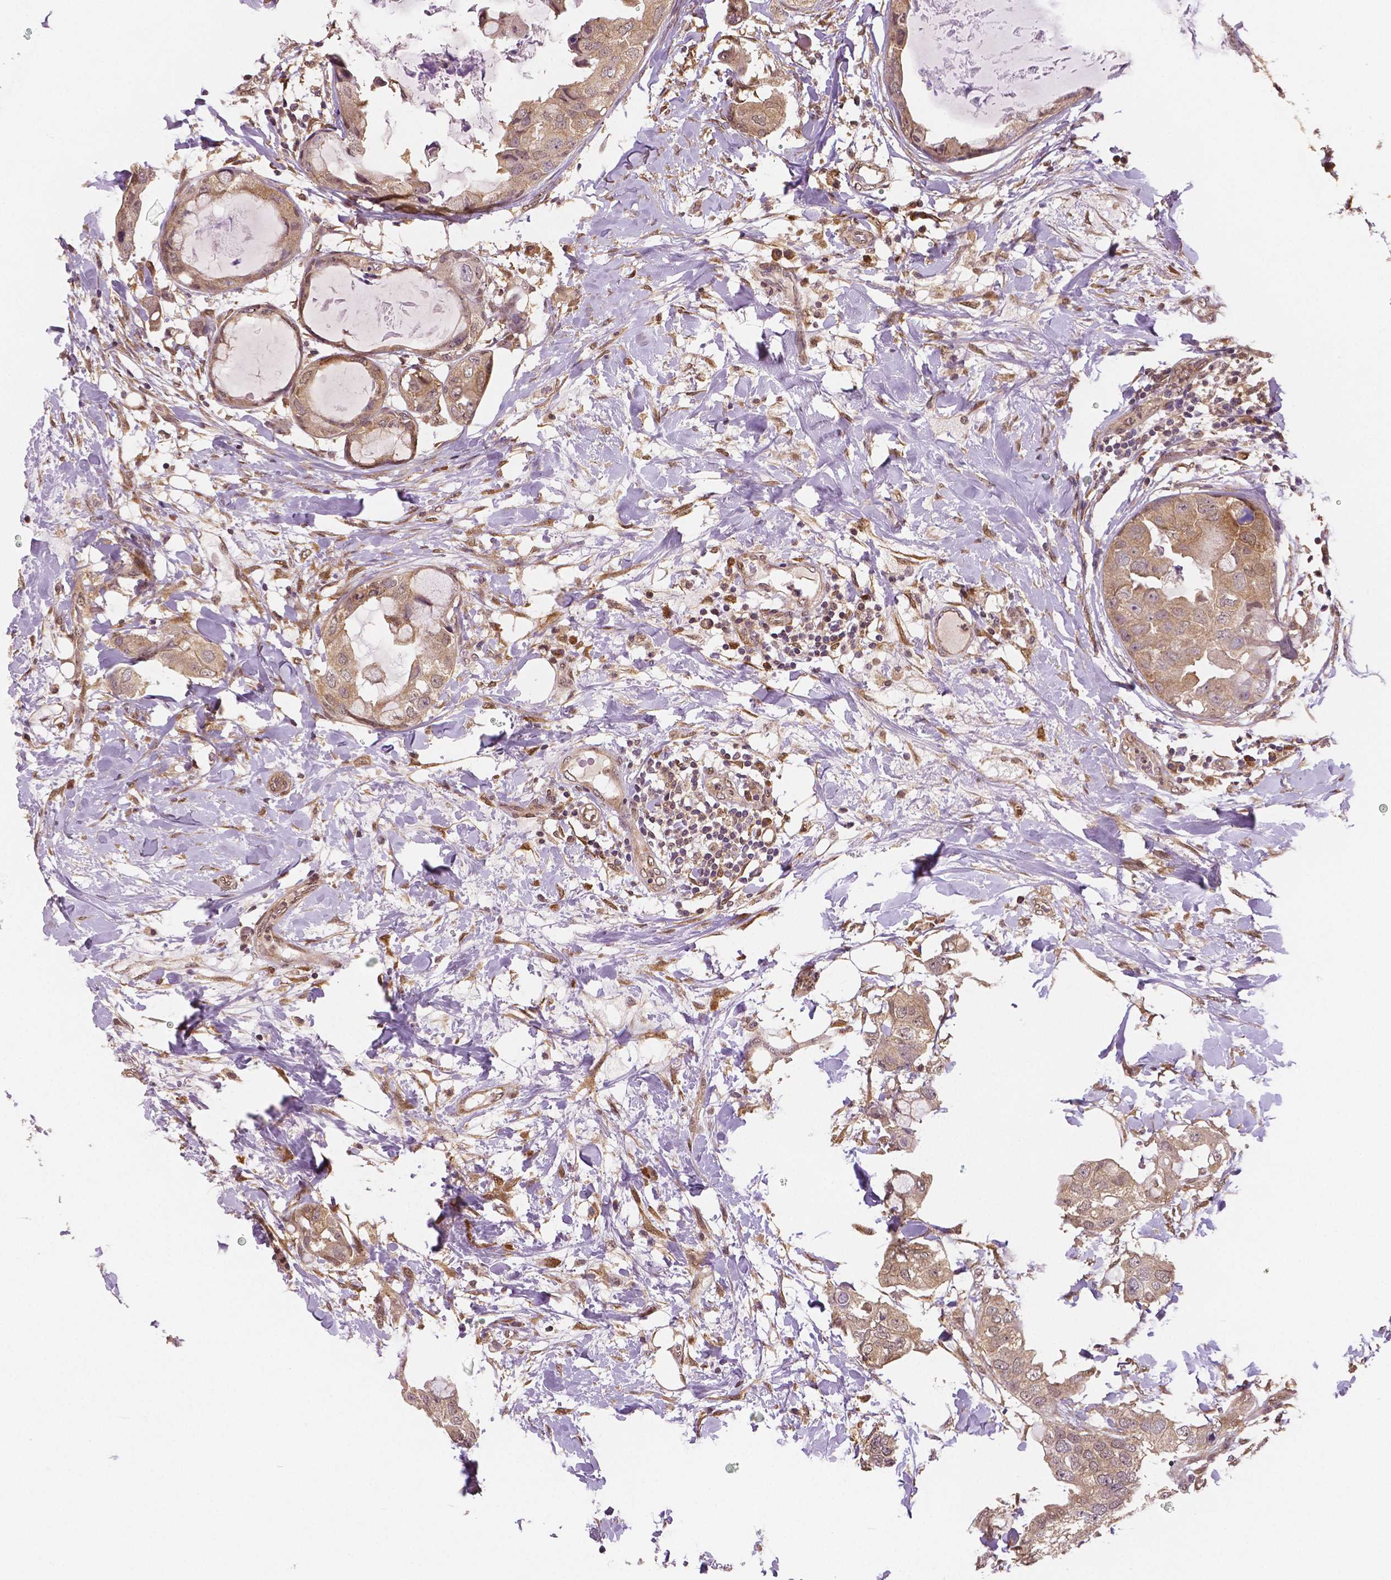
{"staining": {"intensity": "moderate", "quantity": ">75%", "location": "cytoplasmic/membranous,nuclear"}, "tissue": "breast cancer", "cell_type": "Tumor cells", "image_type": "cancer", "snomed": [{"axis": "morphology", "description": "Normal tissue, NOS"}, {"axis": "morphology", "description": "Duct carcinoma"}, {"axis": "topography", "description": "Breast"}], "caption": "Human infiltrating ductal carcinoma (breast) stained with a protein marker displays moderate staining in tumor cells.", "gene": "STAT3", "patient": {"sex": "female", "age": 40}}